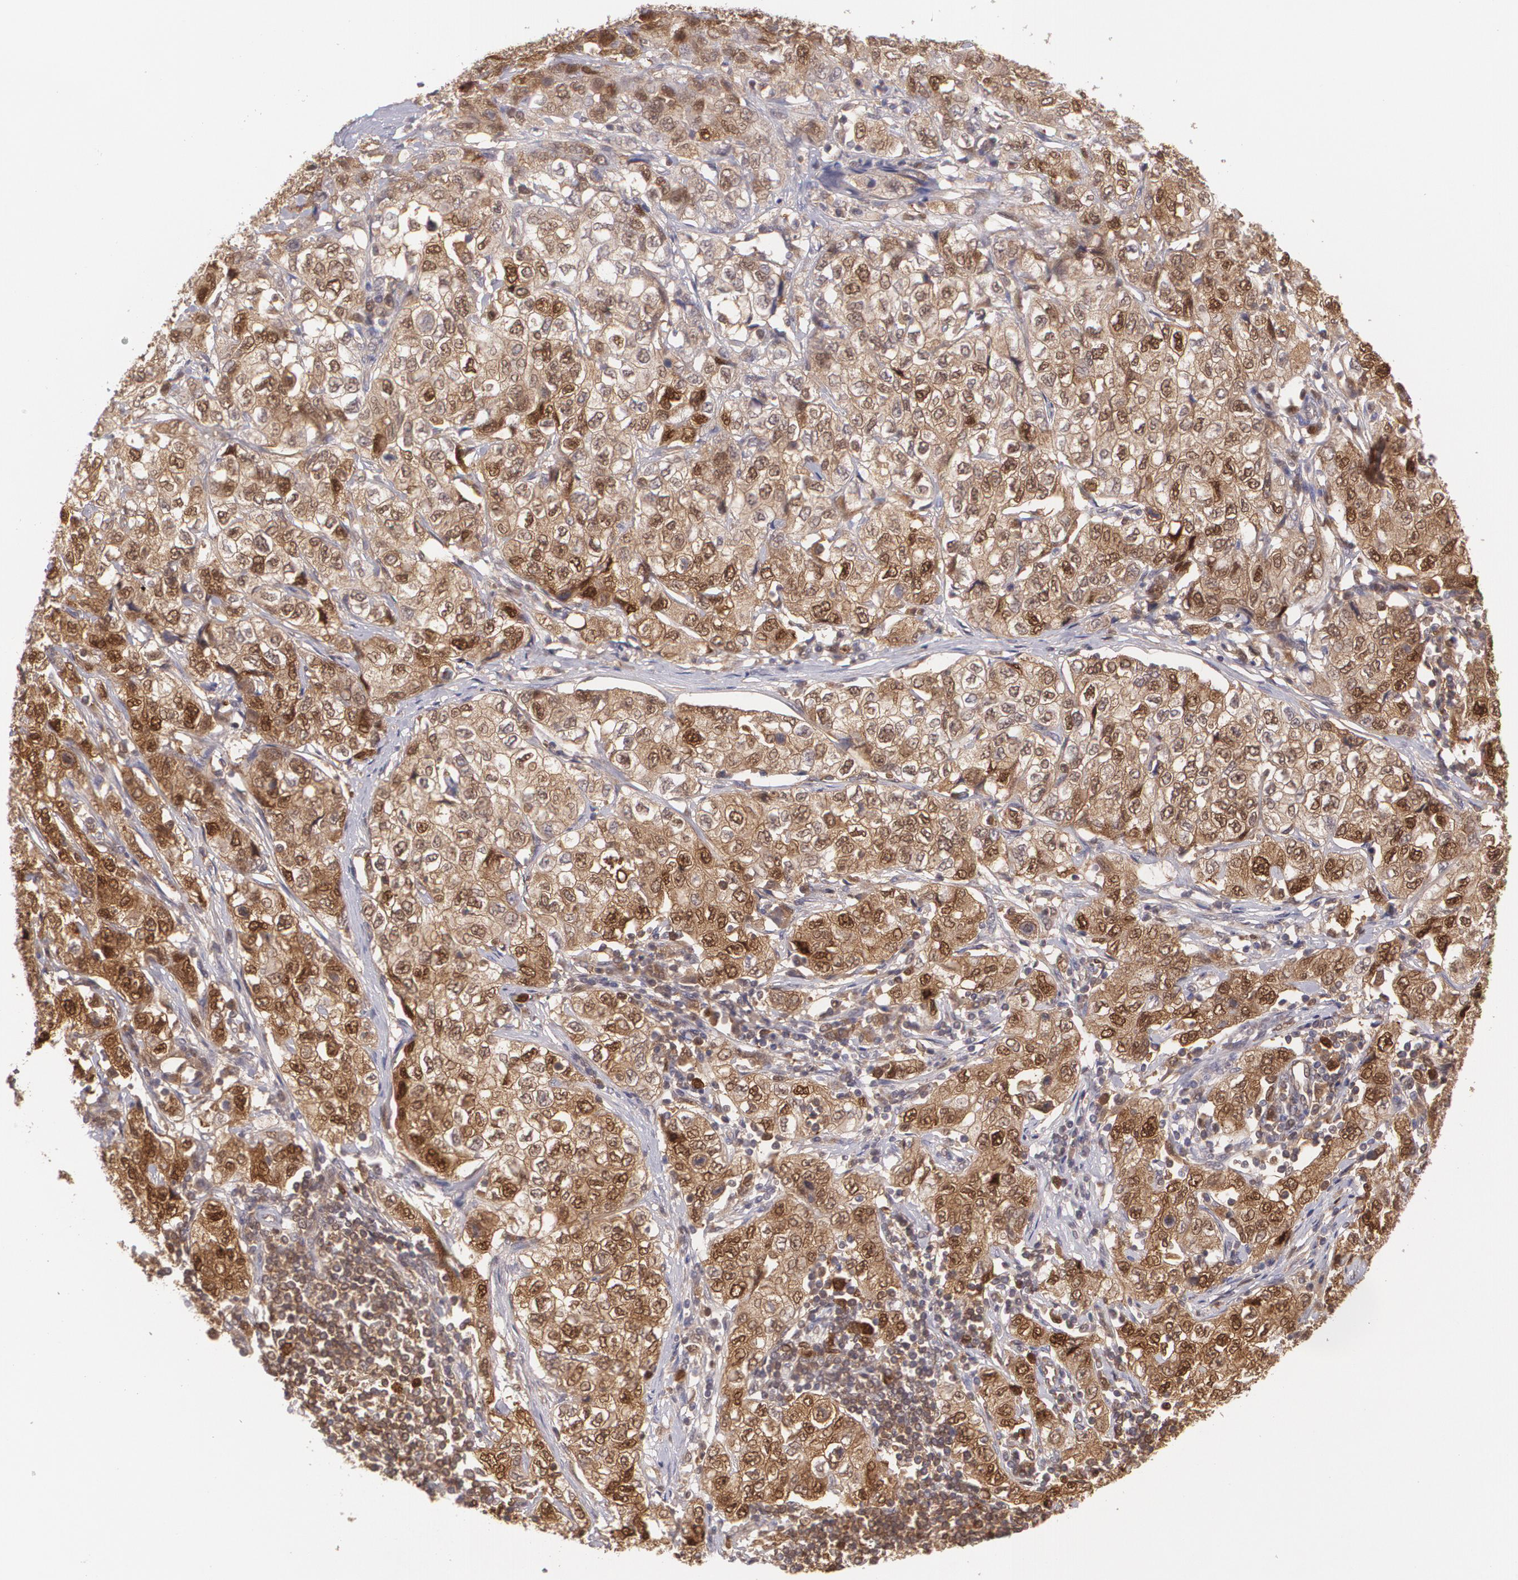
{"staining": {"intensity": "strong", "quantity": ">75%", "location": "cytoplasmic/membranous,nuclear"}, "tissue": "stomach cancer", "cell_type": "Tumor cells", "image_type": "cancer", "snomed": [{"axis": "morphology", "description": "Adenocarcinoma, NOS"}, {"axis": "topography", "description": "Stomach"}], "caption": "Immunohistochemical staining of human adenocarcinoma (stomach) displays strong cytoplasmic/membranous and nuclear protein expression in approximately >75% of tumor cells.", "gene": "HSPH1", "patient": {"sex": "male", "age": 48}}